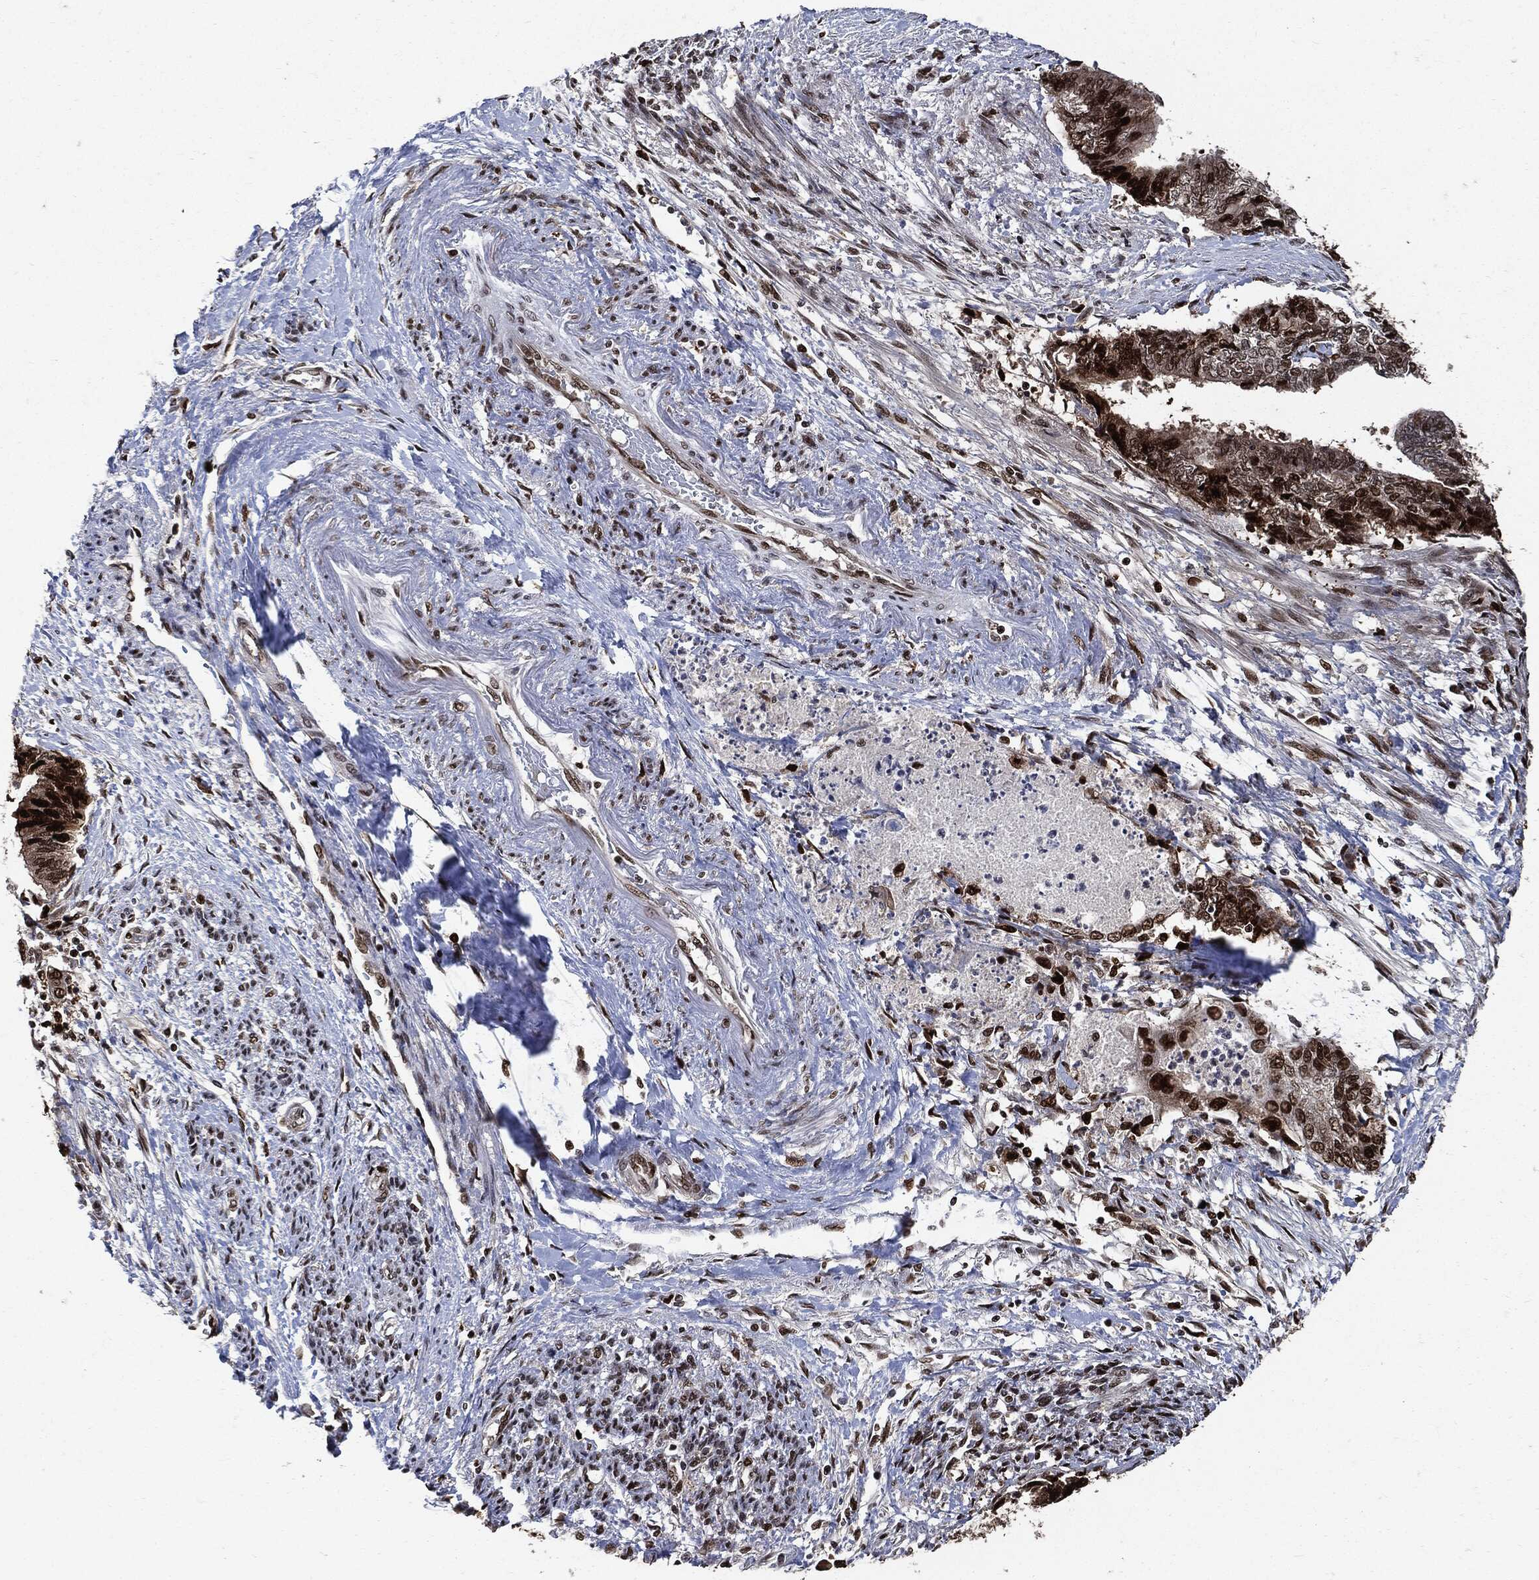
{"staining": {"intensity": "strong", "quantity": ">75%", "location": "cytoplasmic/membranous,nuclear"}, "tissue": "endometrial cancer", "cell_type": "Tumor cells", "image_type": "cancer", "snomed": [{"axis": "morphology", "description": "Adenocarcinoma, NOS"}, {"axis": "topography", "description": "Endometrium"}], "caption": "A high-resolution micrograph shows immunohistochemistry (IHC) staining of endometrial adenocarcinoma, which shows strong cytoplasmic/membranous and nuclear expression in approximately >75% of tumor cells.", "gene": "PCNA", "patient": {"sex": "female", "age": 65}}